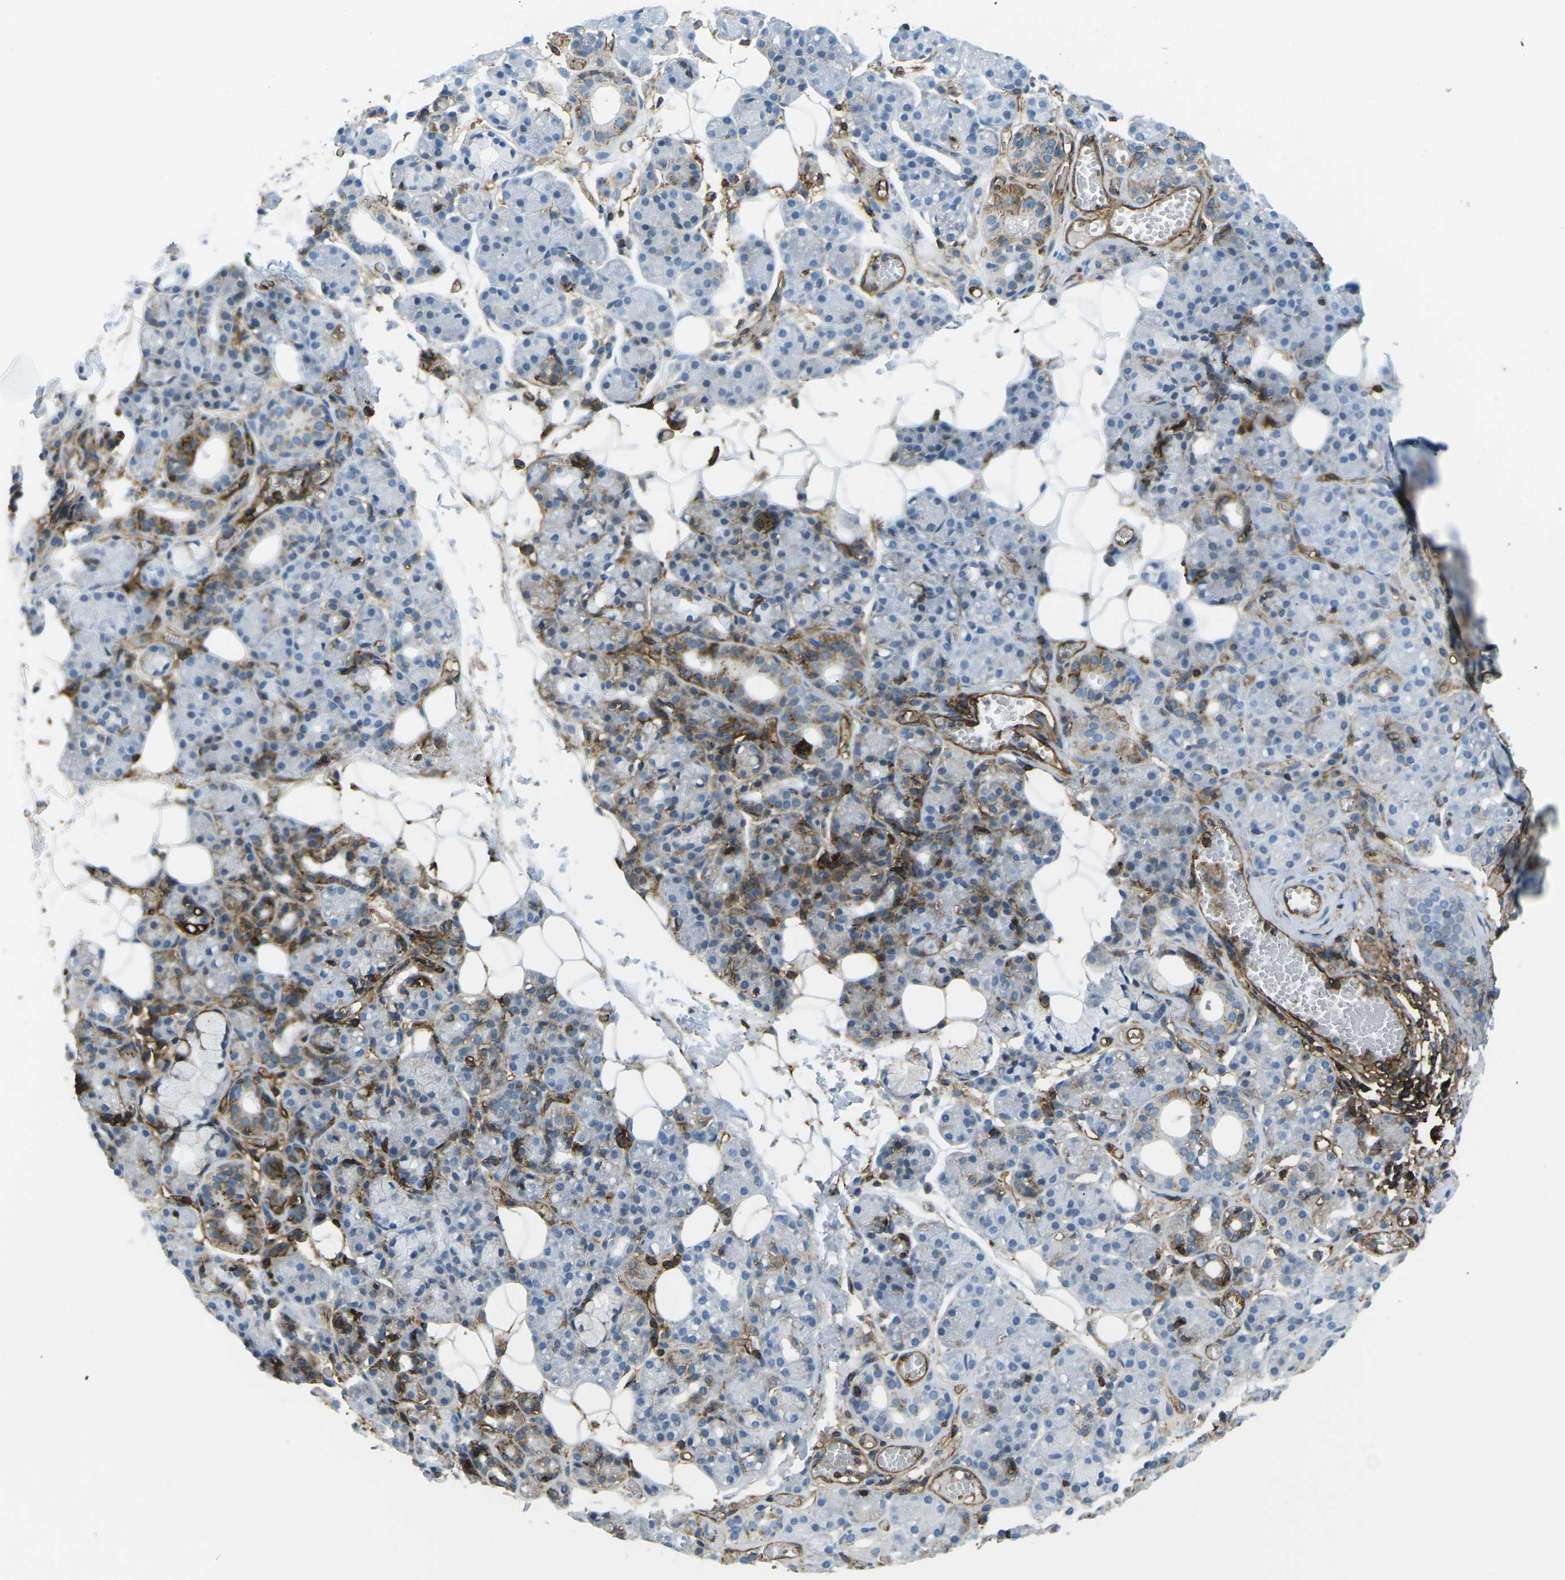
{"staining": {"intensity": "moderate", "quantity": "25%-75%", "location": "cytoplasmic/membranous"}, "tissue": "salivary gland", "cell_type": "Glandular cells", "image_type": "normal", "snomed": [{"axis": "morphology", "description": "Normal tissue, NOS"}, {"axis": "topography", "description": "Salivary gland"}], "caption": "A high-resolution histopathology image shows immunohistochemistry staining of normal salivary gland, which displays moderate cytoplasmic/membranous expression in about 25%-75% of glandular cells.", "gene": "HLA", "patient": {"sex": "male", "age": 63}}